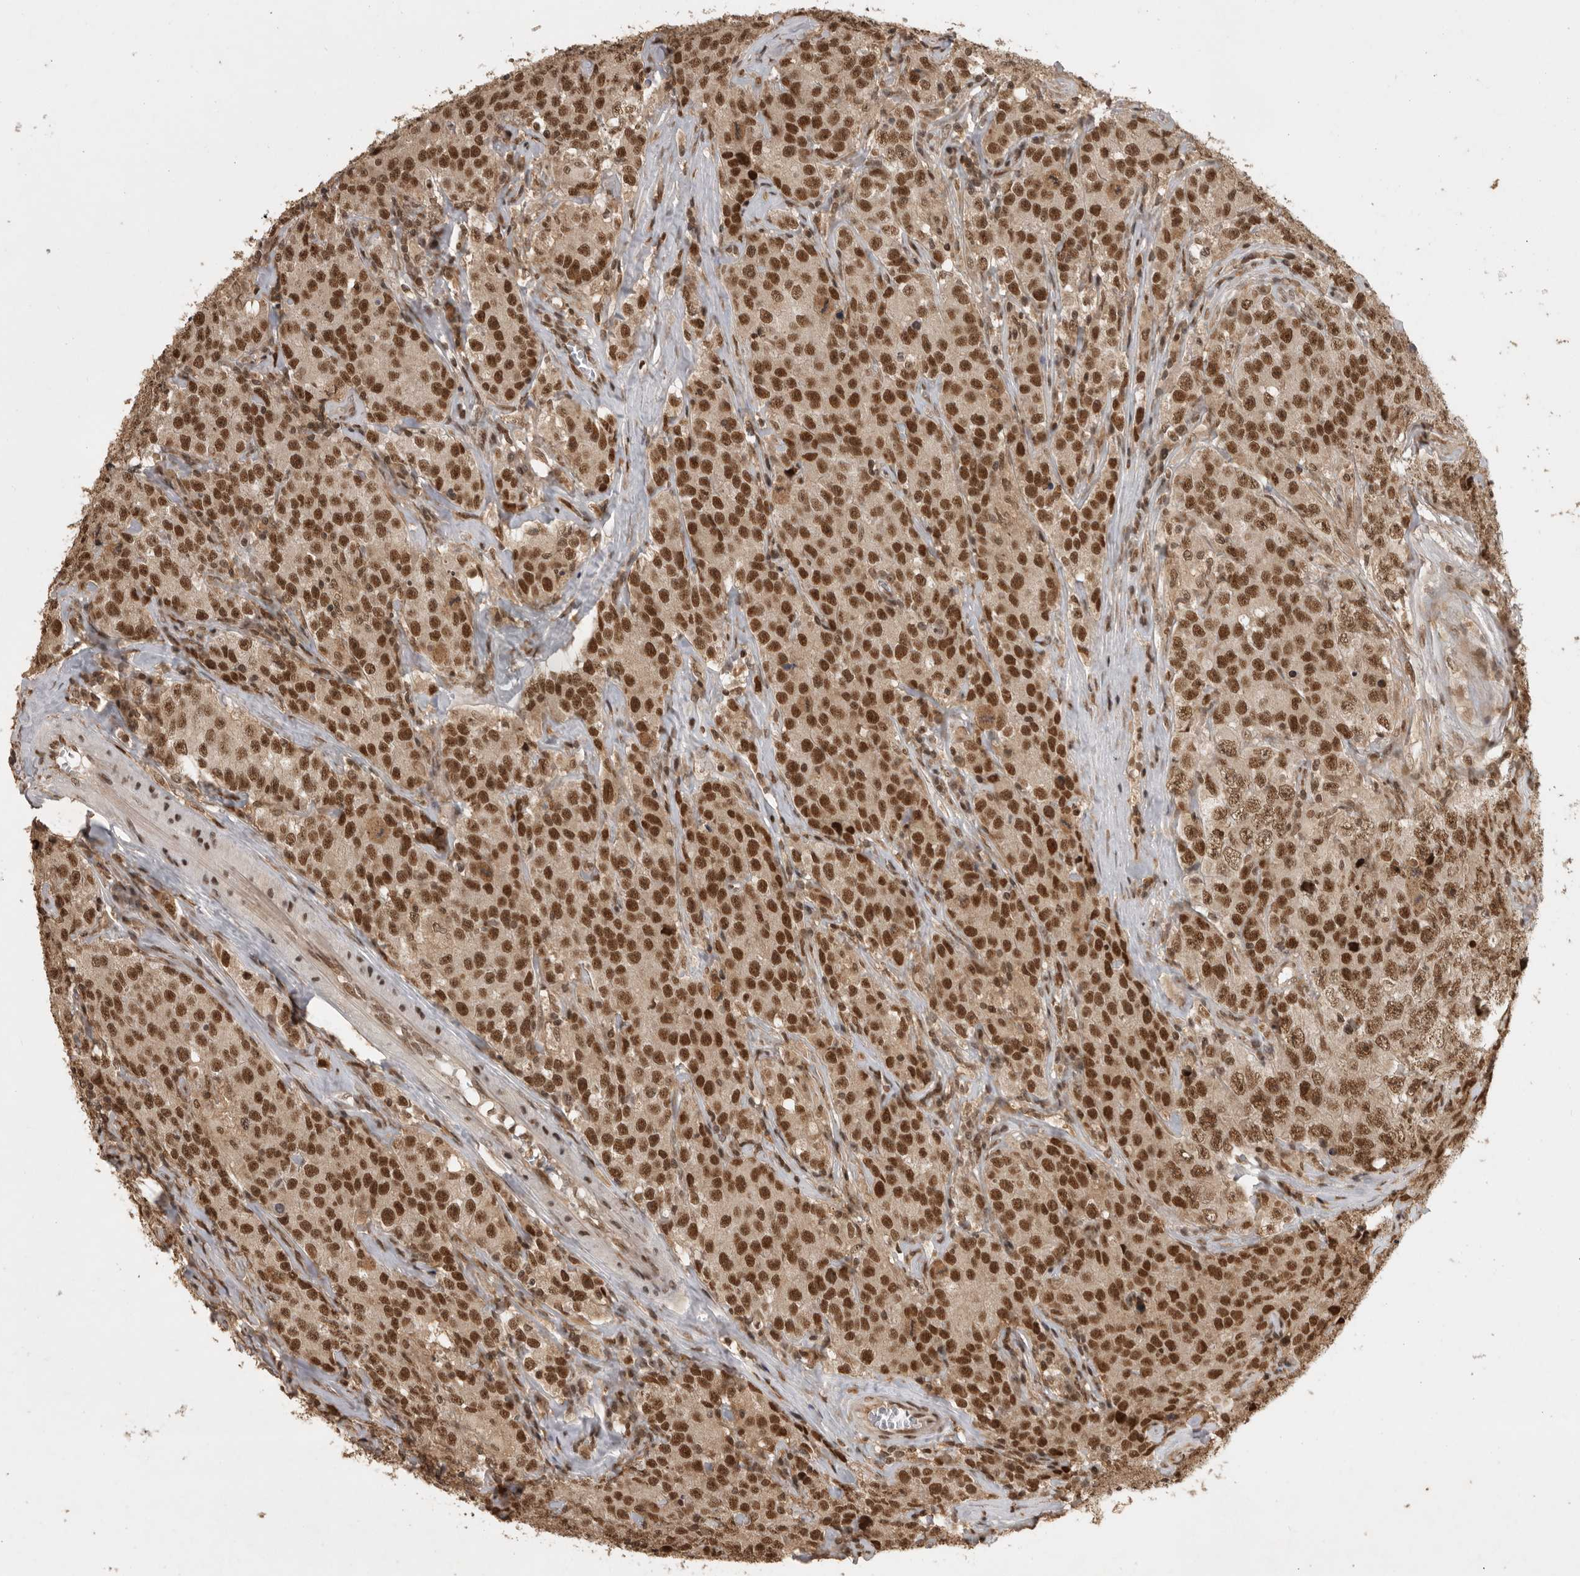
{"staining": {"intensity": "strong", "quantity": ">75%", "location": "nuclear"}, "tissue": "testis cancer", "cell_type": "Tumor cells", "image_type": "cancer", "snomed": [{"axis": "morphology", "description": "Seminoma, NOS"}, {"axis": "morphology", "description": "Carcinoma, Embryonal, NOS"}, {"axis": "topography", "description": "Testis"}], "caption": "Immunohistochemical staining of human testis cancer (embryonal carcinoma) displays high levels of strong nuclear positivity in approximately >75% of tumor cells.", "gene": "CBLL1", "patient": {"sex": "male", "age": 43}}